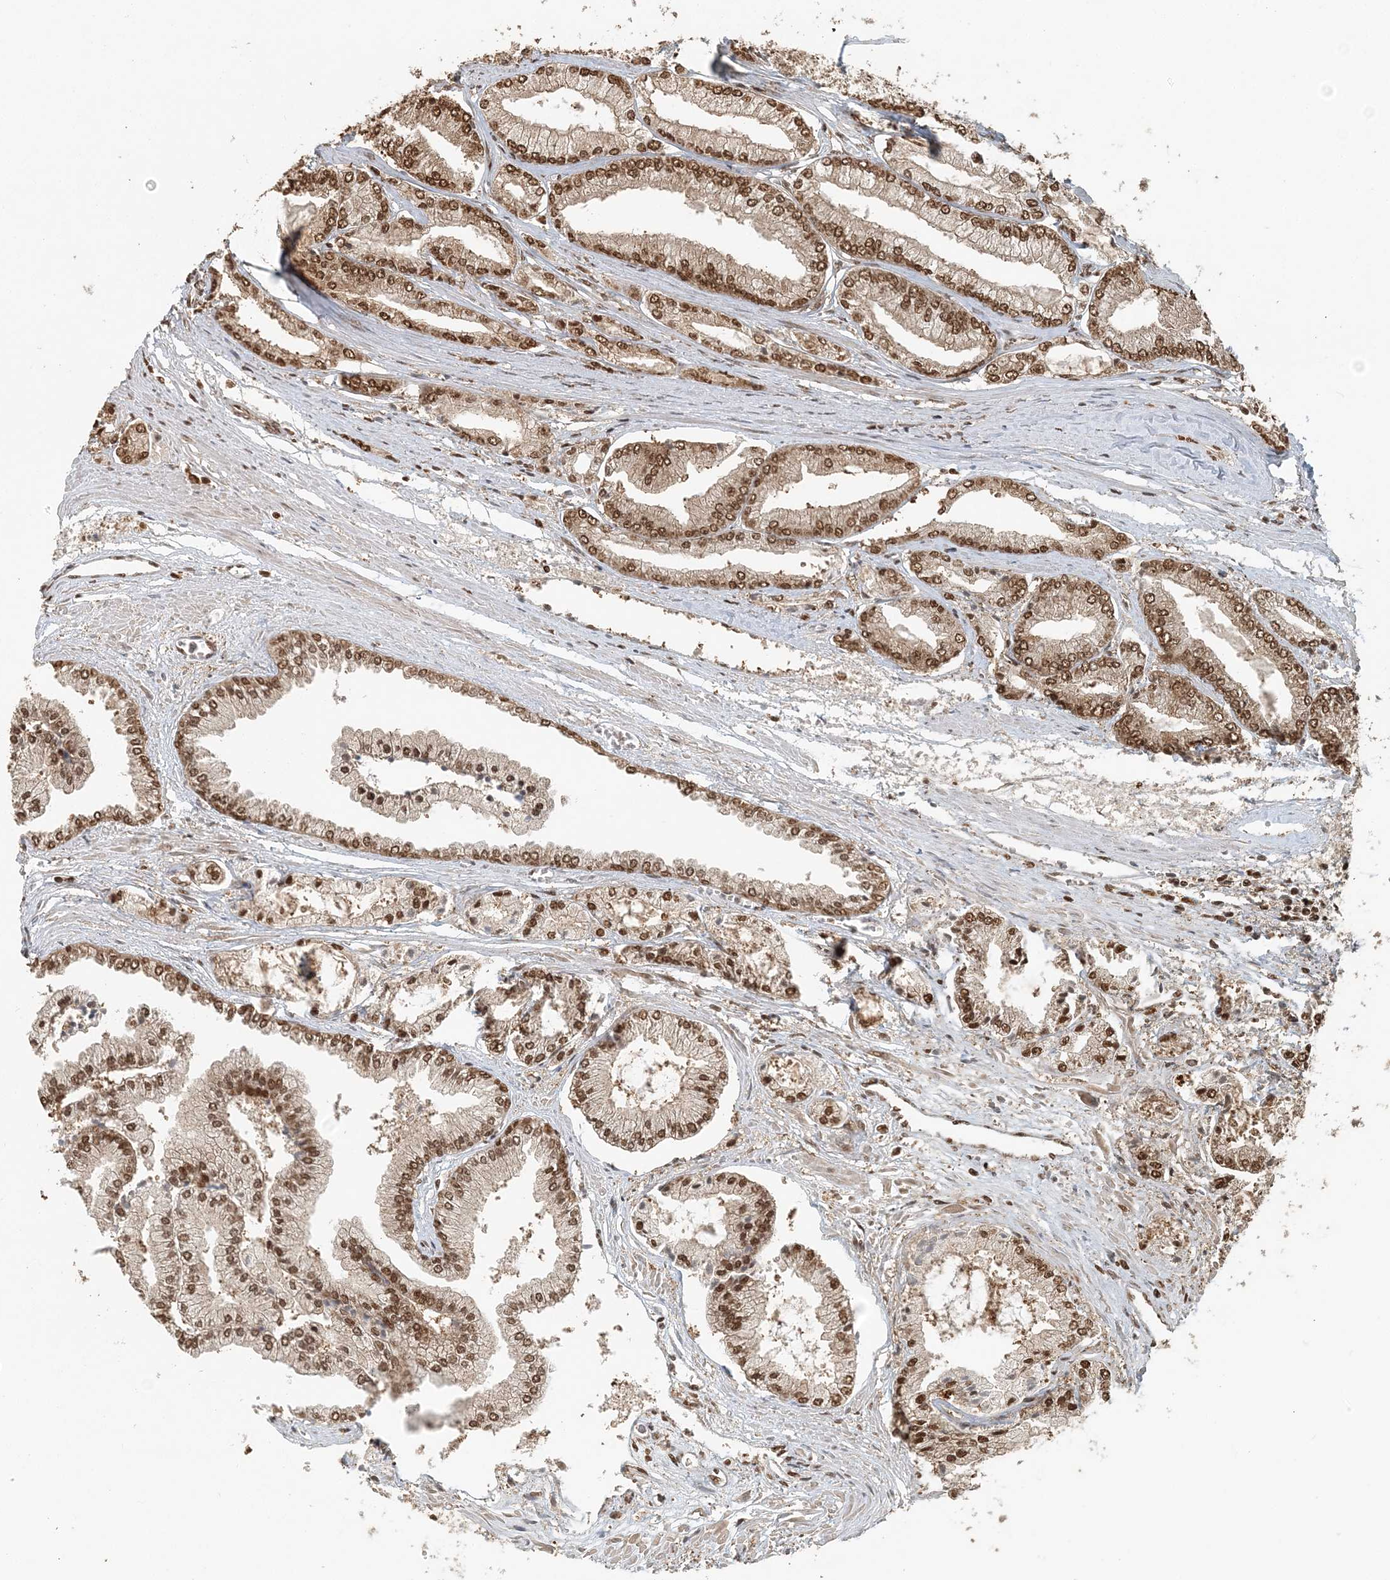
{"staining": {"intensity": "moderate", "quantity": ">75%", "location": "nuclear"}, "tissue": "prostate cancer", "cell_type": "Tumor cells", "image_type": "cancer", "snomed": [{"axis": "morphology", "description": "Adenocarcinoma, Low grade"}, {"axis": "topography", "description": "Prostate"}], "caption": "Immunohistochemical staining of human prostate cancer shows medium levels of moderate nuclear protein positivity in about >75% of tumor cells.", "gene": "ARHGAP35", "patient": {"sex": "male", "age": 52}}